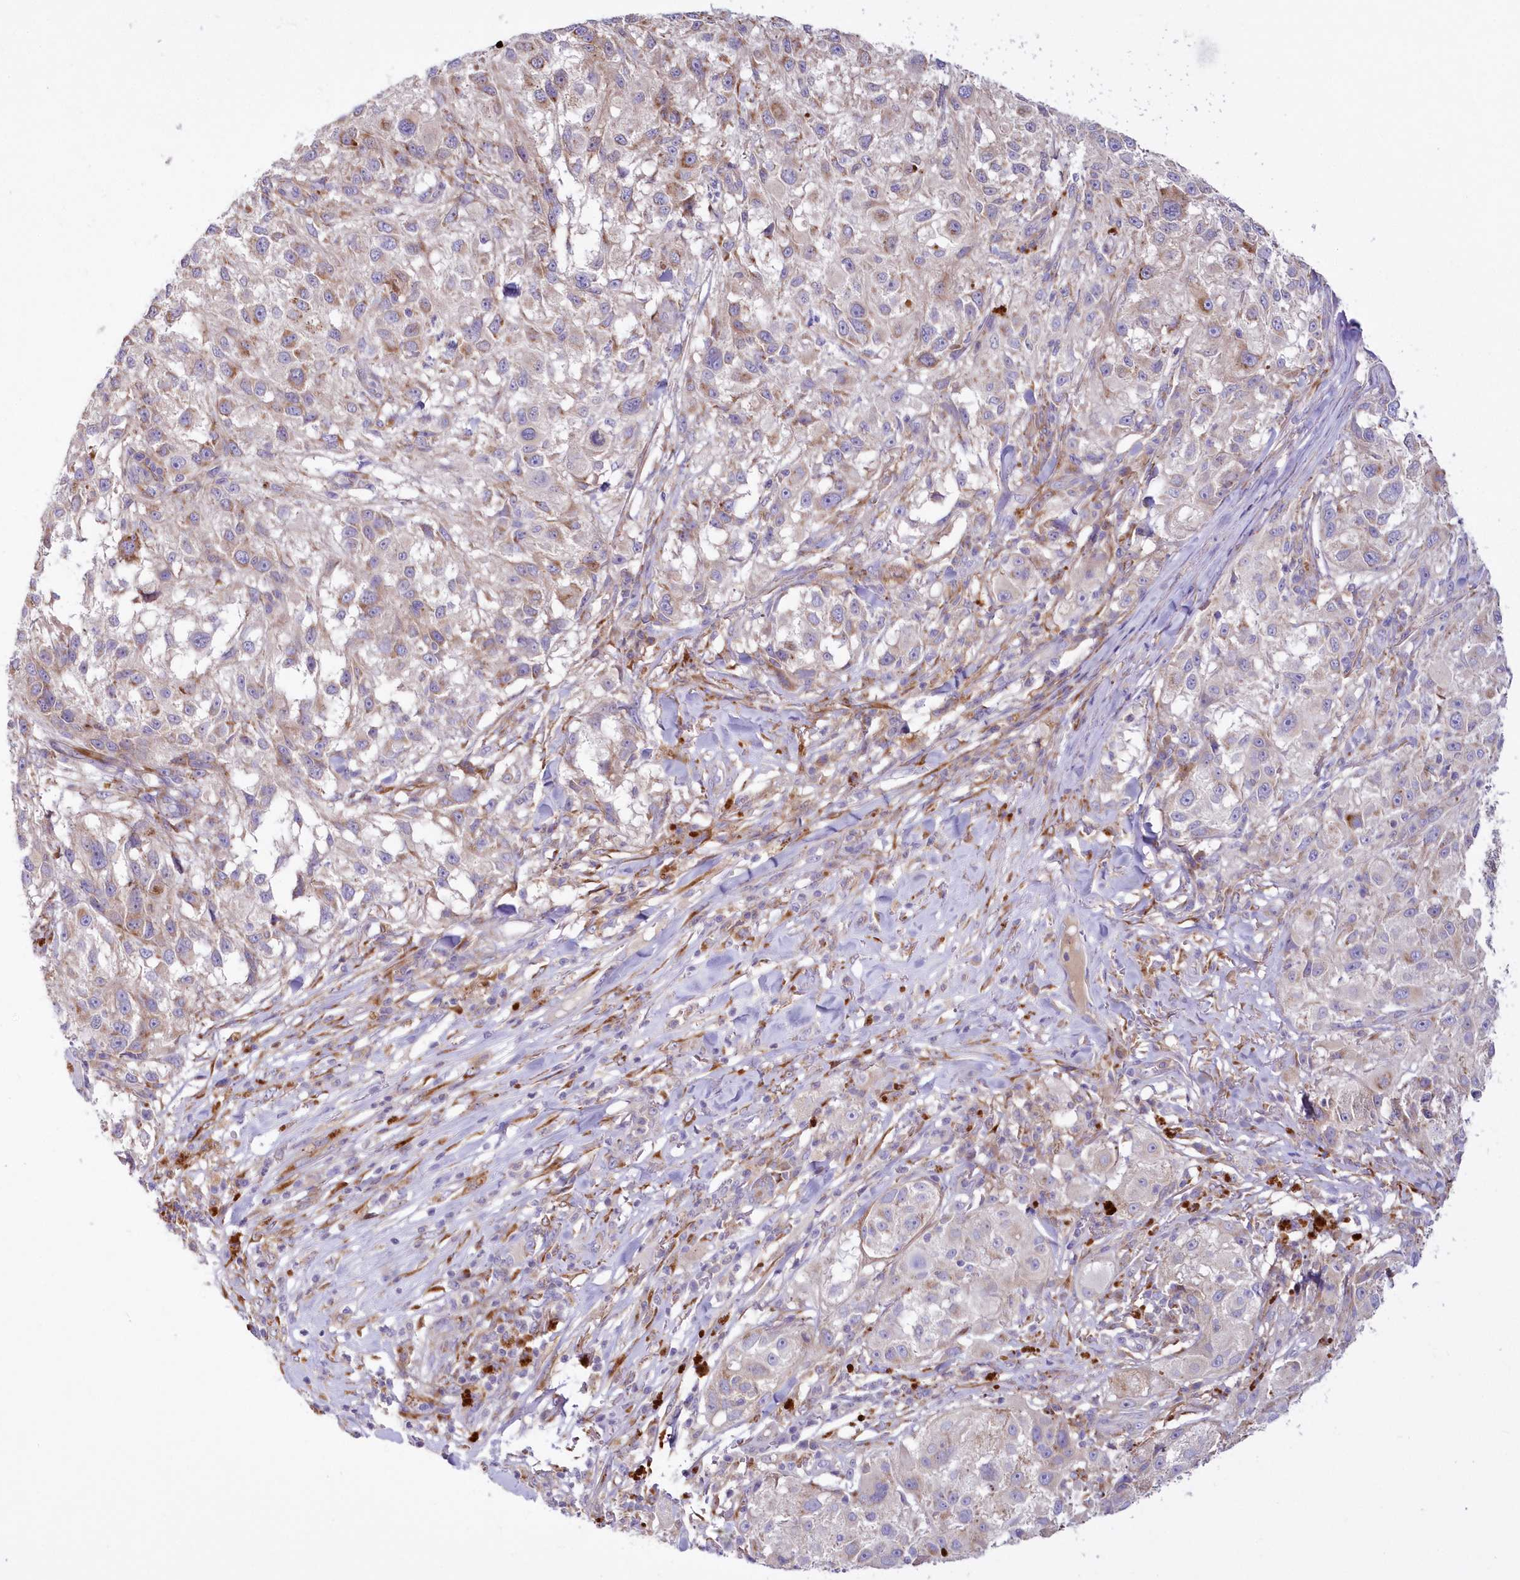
{"staining": {"intensity": "moderate", "quantity": "<25%", "location": "cytoplasmic/membranous"}, "tissue": "melanoma", "cell_type": "Tumor cells", "image_type": "cancer", "snomed": [{"axis": "morphology", "description": "Necrosis, NOS"}, {"axis": "morphology", "description": "Malignant melanoma, NOS"}, {"axis": "topography", "description": "Skin"}], "caption": "Immunohistochemistry (IHC) staining of melanoma, which shows low levels of moderate cytoplasmic/membranous staining in approximately <25% of tumor cells indicating moderate cytoplasmic/membranous protein expression. The staining was performed using DAB (3,3'-diaminobenzidine) (brown) for protein detection and nuclei were counterstained in hematoxylin (blue).", "gene": "ARFGEF3", "patient": {"sex": "female", "age": 87}}